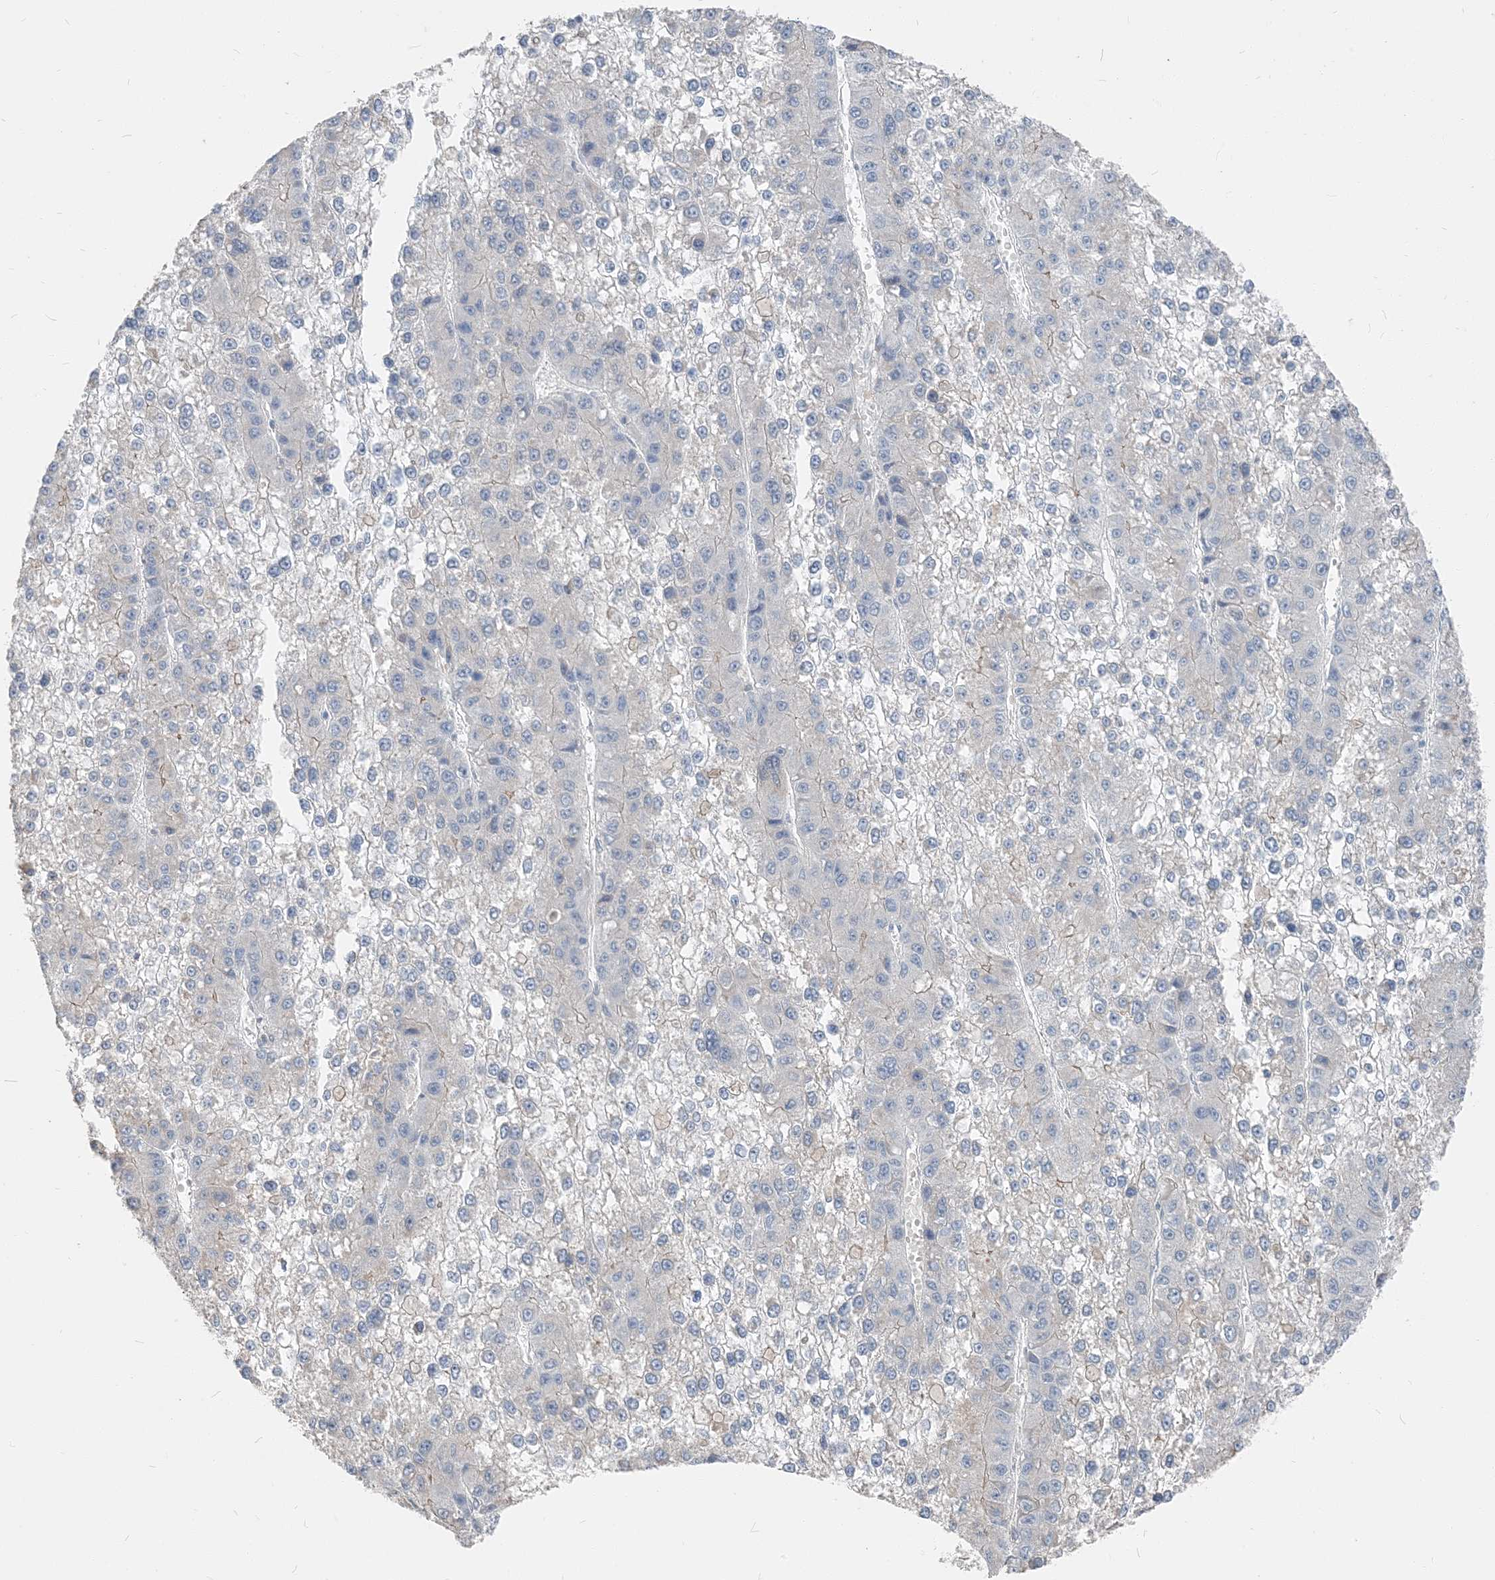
{"staining": {"intensity": "negative", "quantity": "none", "location": "none"}, "tissue": "liver cancer", "cell_type": "Tumor cells", "image_type": "cancer", "snomed": [{"axis": "morphology", "description": "Carcinoma, Hepatocellular, NOS"}, {"axis": "topography", "description": "Liver"}], "caption": "This is an IHC micrograph of liver cancer (hepatocellular carcinoma). There is no staining in tumor cells.", "gene": "NCOA7", "patient": {"sex": "female", "age": 73}}